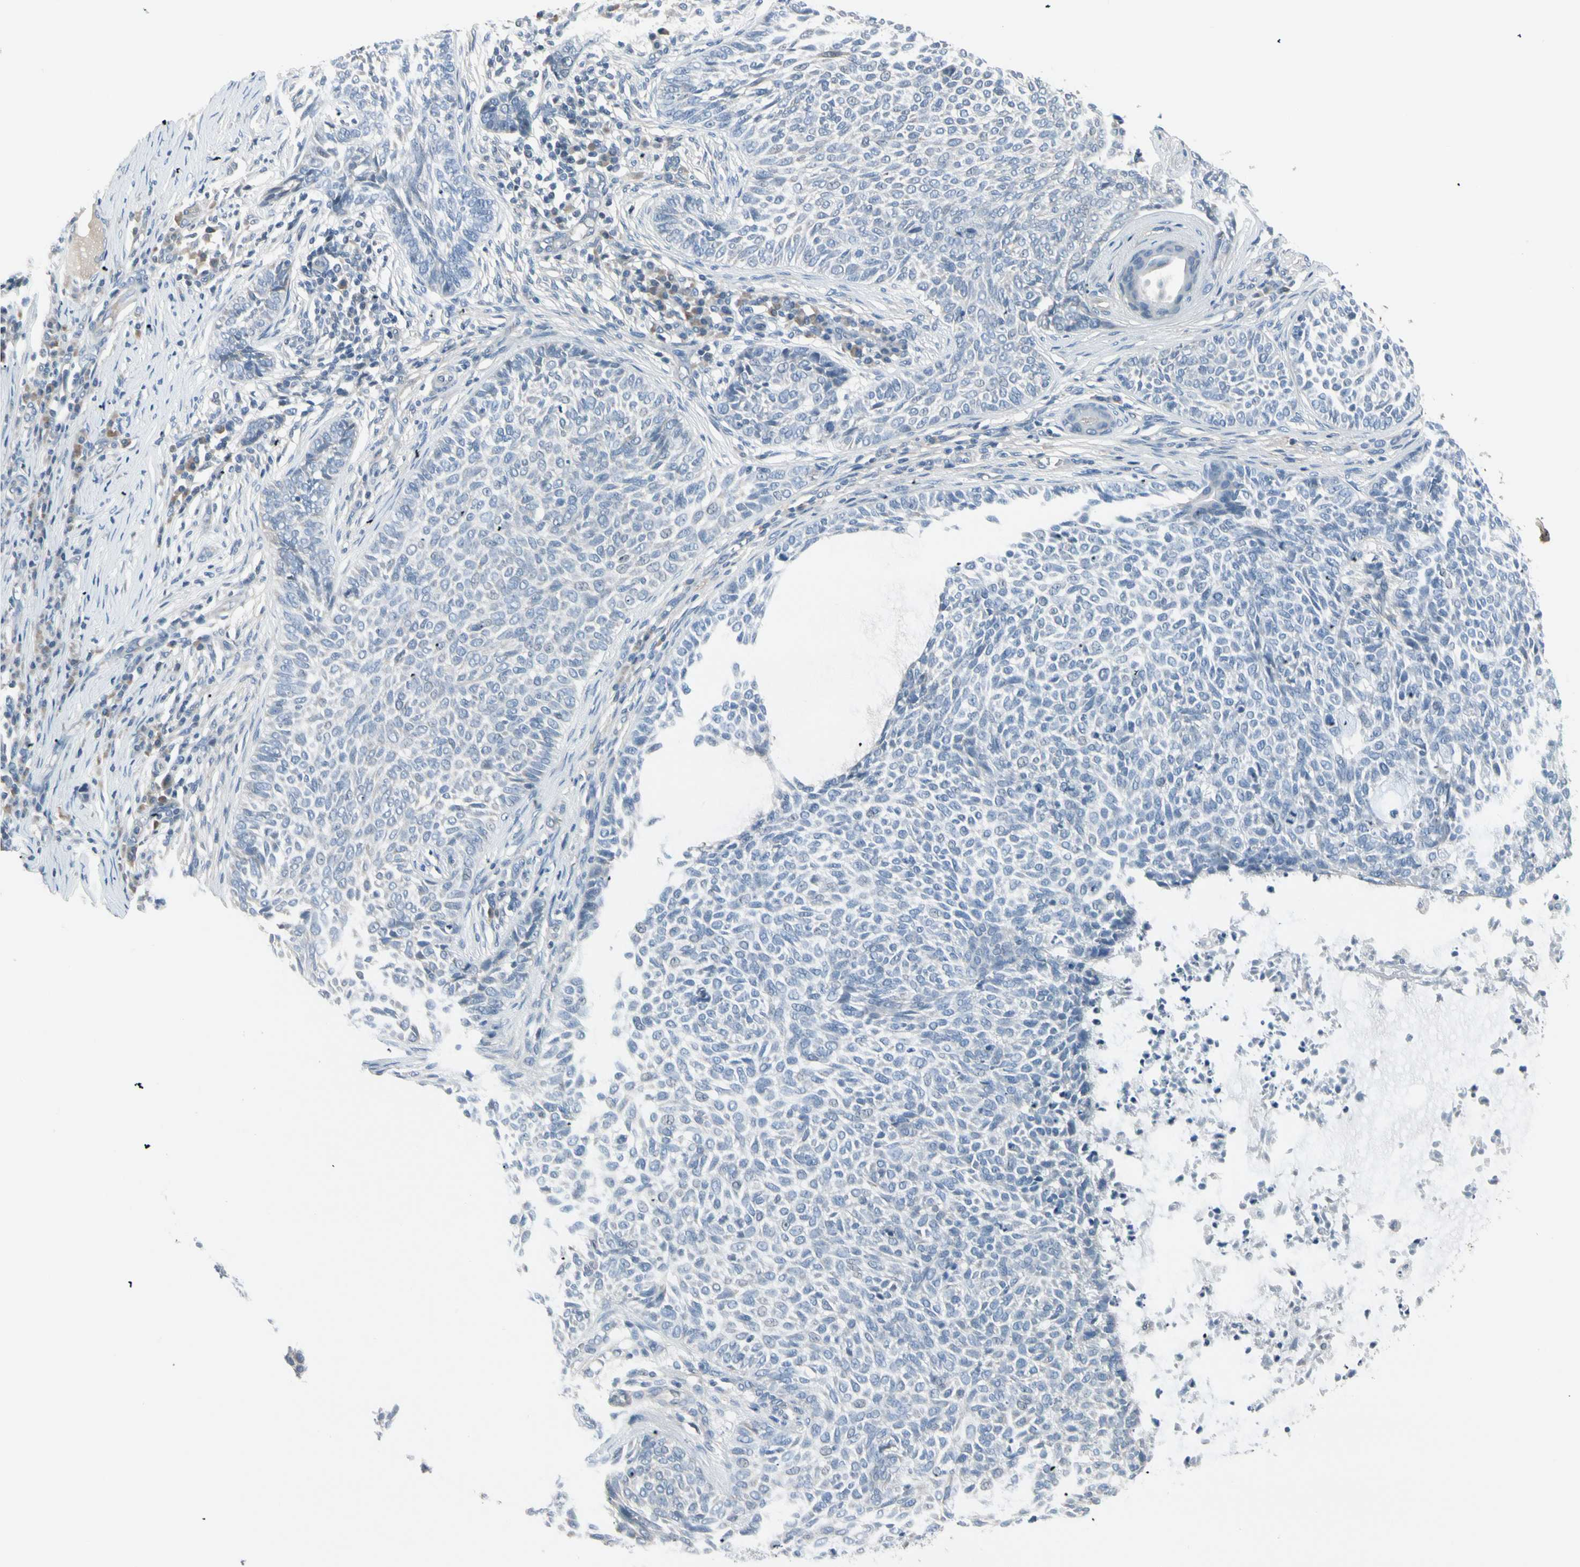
{"staining": {"intensity": "negative", "quantity": "none", "location": "none"}, "tissue": "skin cancer", "cell_type": "Tumor cells", "image_type": "cancer", "snomed": [{"axis": "morphology", "description": "Basal cell carcinoma"}, {"axis": "topography", "description": "Skin"}], "caption": "Tumor cells show no significant staining in skin cancer (basal cell carcinoma). (Stains: DAB (3,3'-diaminobenzidine) immunohistochemistry with hematoxylin counter stain, Microscopy: brightfield microscopy at high magnification).", "gene": "PIGR", "patient": {"sex": "male", "age": 87}}